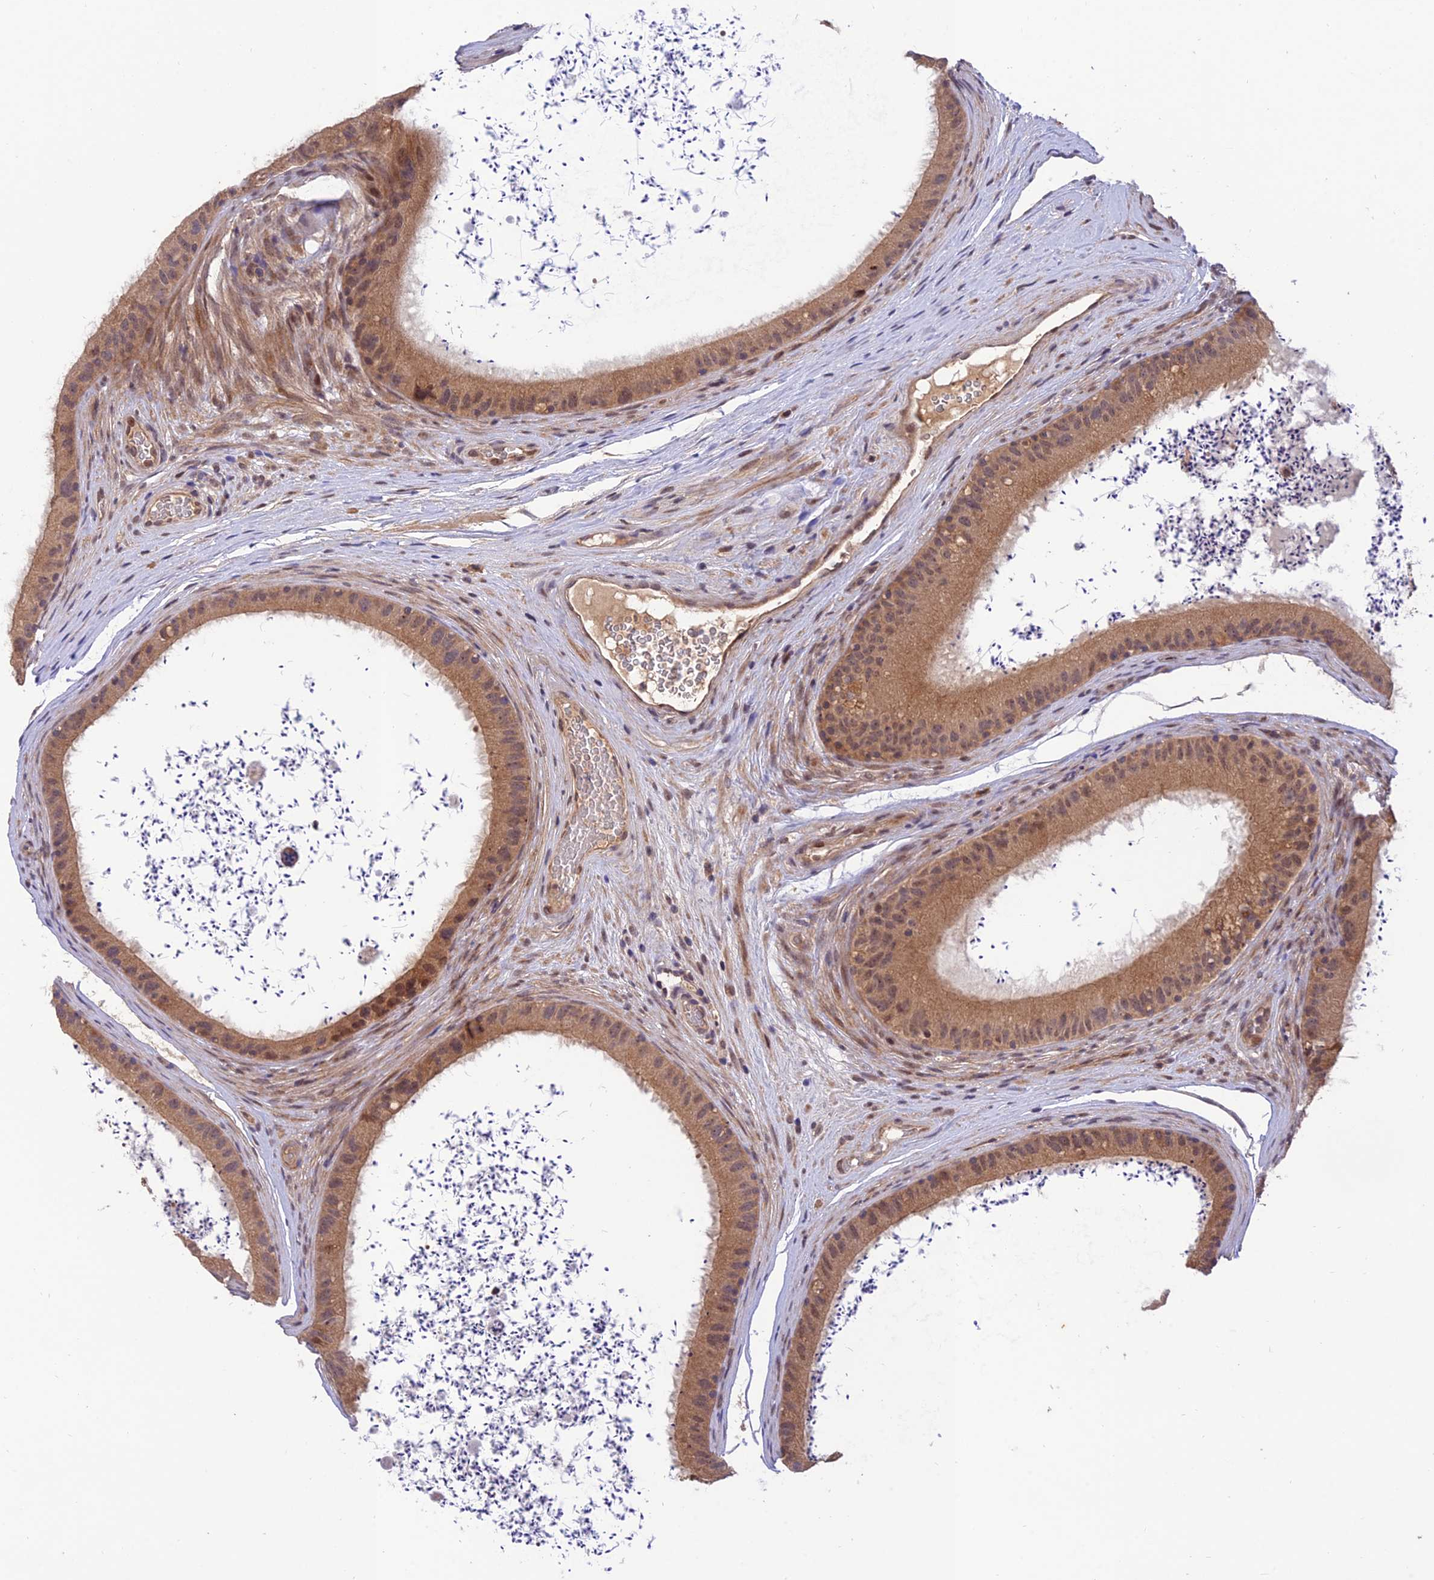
{"staining": {"intensity": "moderate", "quantity": ">75%", "location": "cytoplasmic/membranous,nuclear"}, "tissue": "epididymis", "cell_type": "Glandular cells", "image_type": "normal", "snomed": [{"axis": "morphology", "description": "Normal tissue, NOS"}, {"axis": "topography", "description": "Epididymis, spermatic cord, NOS"}], "caption": "Protein staining by IHC displays moderate cytoplasmic/membranous,nuclear staining in approximately >75% of glandular cells in normal epididymis.", "gene": "REV1", "patient": {"sex": "male", "age": 50}}